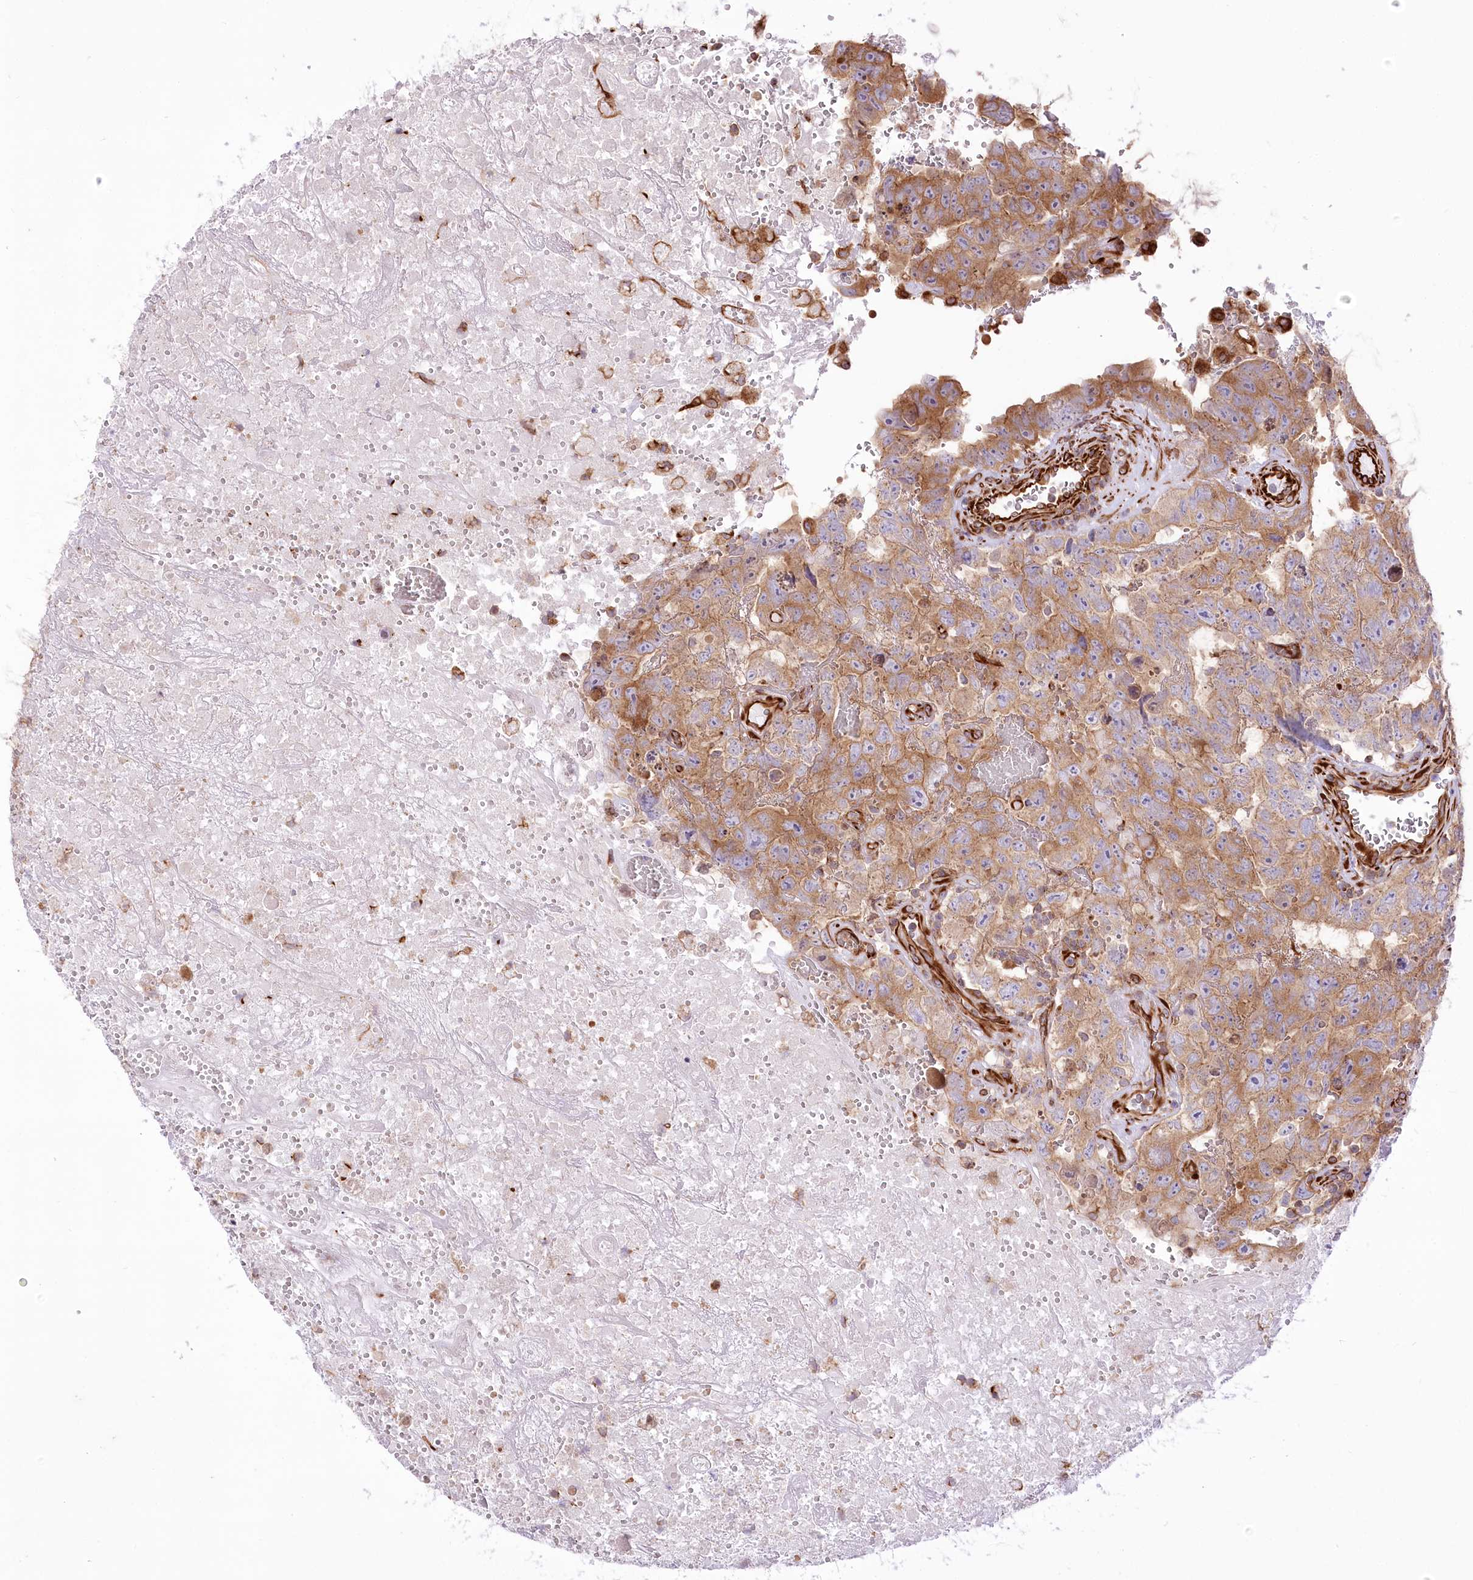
{"staining": {"intensity": "moderate", "quantity": ">75%", "location": "cytoplasmic/membranous"}, "tissue": "testis cancer", "cell_type": "Tumor cells", "image_type": "cancer", "snomed": [{"axis": "morphology", "description": "Carcinoma, Embryonal, NOS"}, {"axis": "topography", "description": "Testis"}], "caption": "Immunohistochemistry (DAB (3,3'-diaminobenzidine)) staining of human embryonal carcinoma (testis) displays moderate cytoplasmic/membranous protein positivity in approximately >75% of tumor cells.", "gene": "TTC1", "patient": {"sex": "male", "age": 45}}